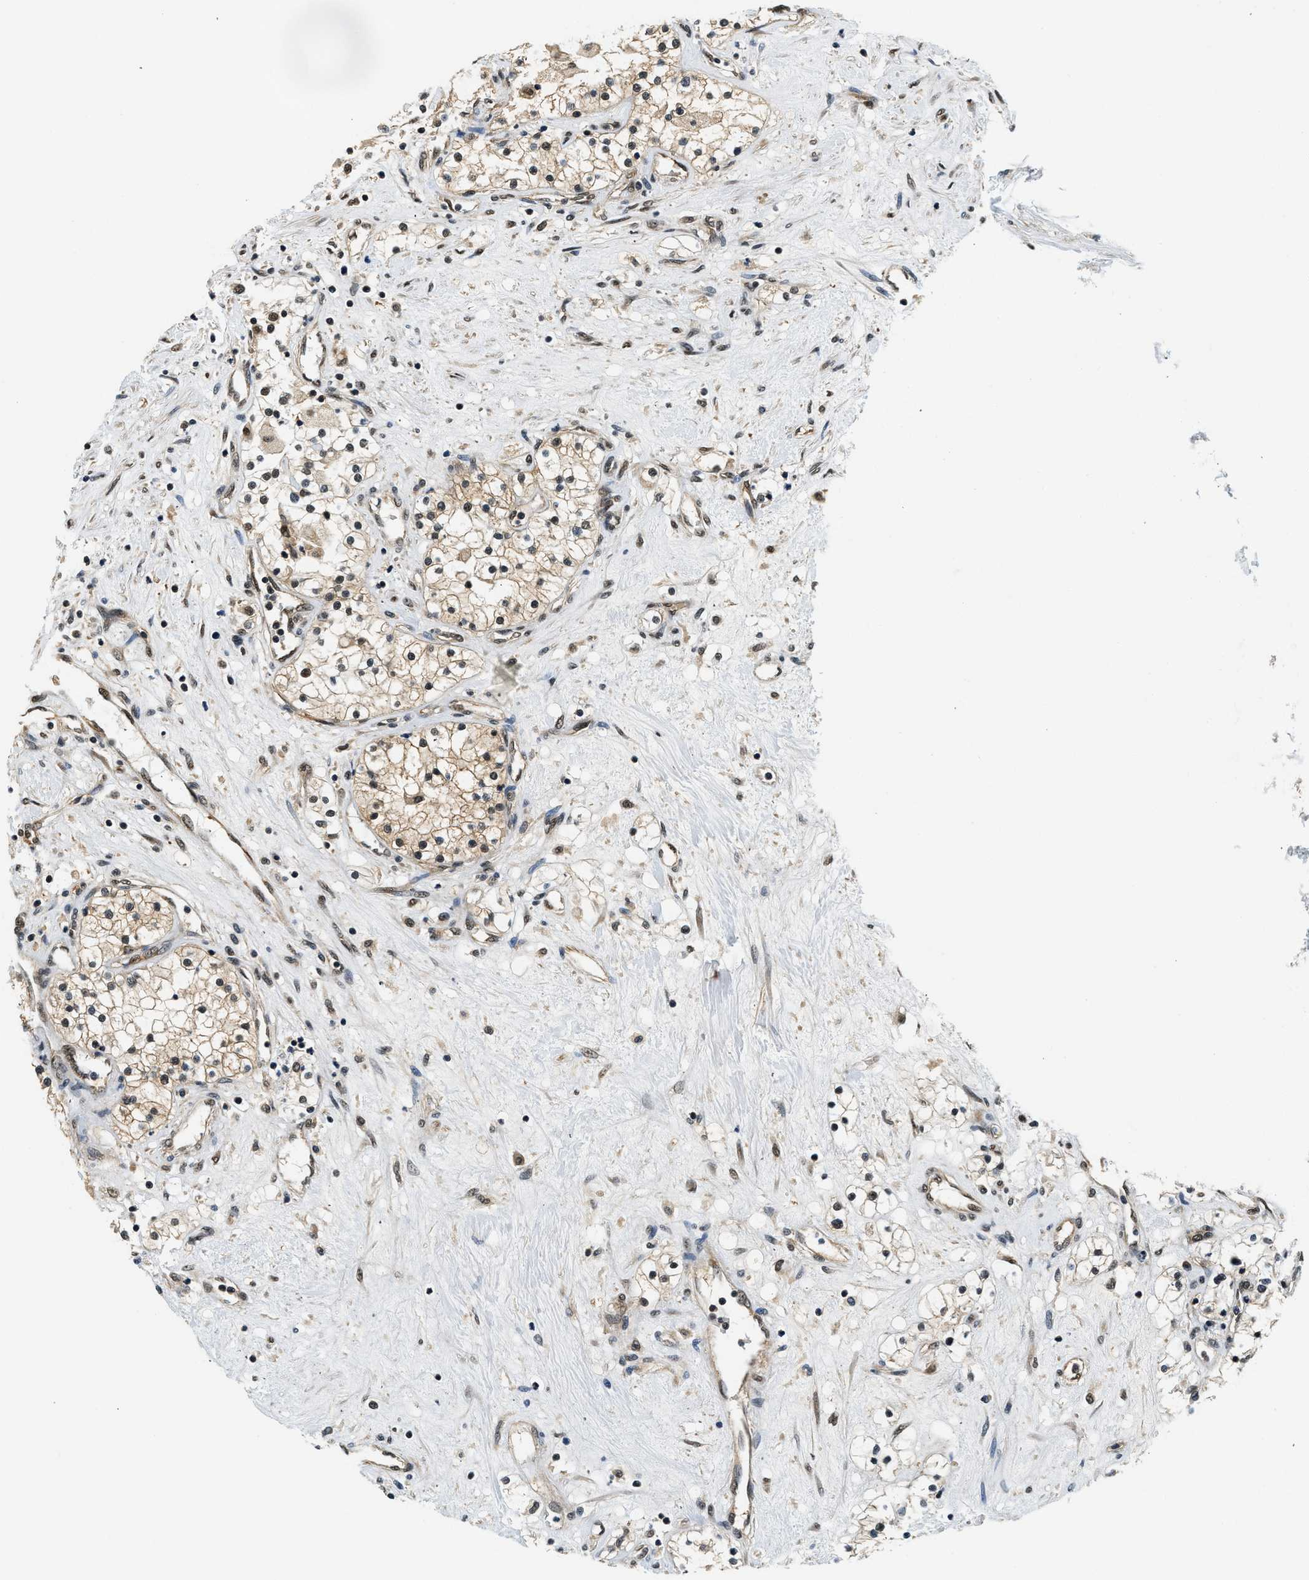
{"staining": {"intensity": "moderate", "quantity": ">75%", "location": "cytoplasmic/membranous,nuclear"}, "tissue": "renal cancer", "cell_type": "Tumor cells", "image_type": "cancer", "snomed": [{"axis": "morphology", "description": "Adenocarcinoma, NOS"}, {"axis": "topography", "description": "Kidney"}], "caption": "DAB immunohistochemical staining of human renal cancer (adenocarcinoma) exhibits moderate cytoplasmic/membranous and nuclear protein staining in approximately >75% of tumor cells.", "gene": "PSMD3", "patient": {"sex": "male", "age": 68}}